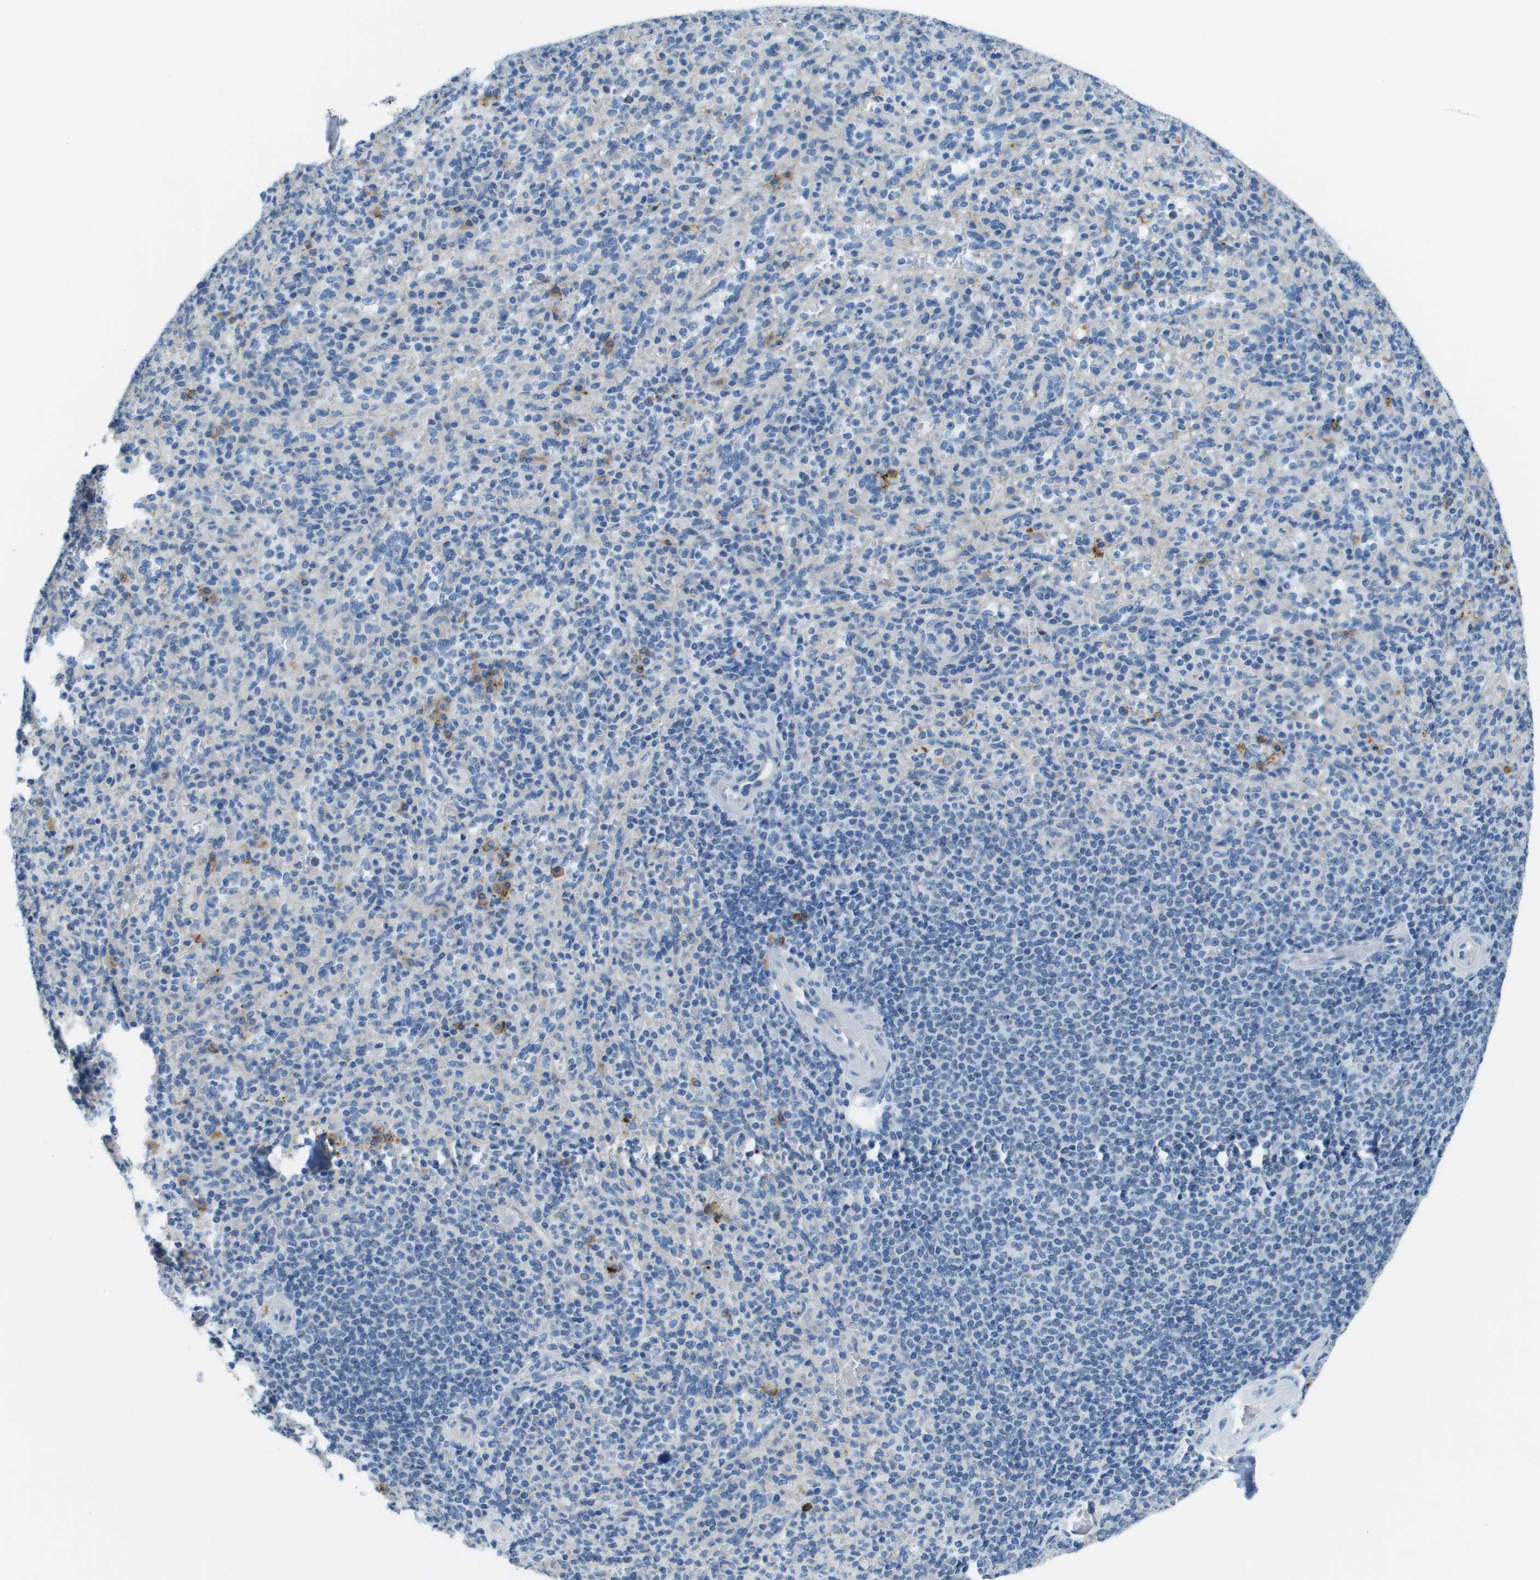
{"staining": {"intensity": "negative", "quantity": "none", "location": "none"}, "tissue": "spleen", "cell_type": "Cells in red pulp", "image_type": "normal", "snomed": [{"axis": "morphology", "description": "Normal tissue, NOS"}, {"axis": "topography", "description": "Spleen"}], "caption": "DAB (3,3'-diaminobenzidine) immunohistochemical staining of unremarkable spleen exhibits no significant staining in cells in red pulp.", "gene": "SDC1", "patient": {"sex": "male", "age": 36}}